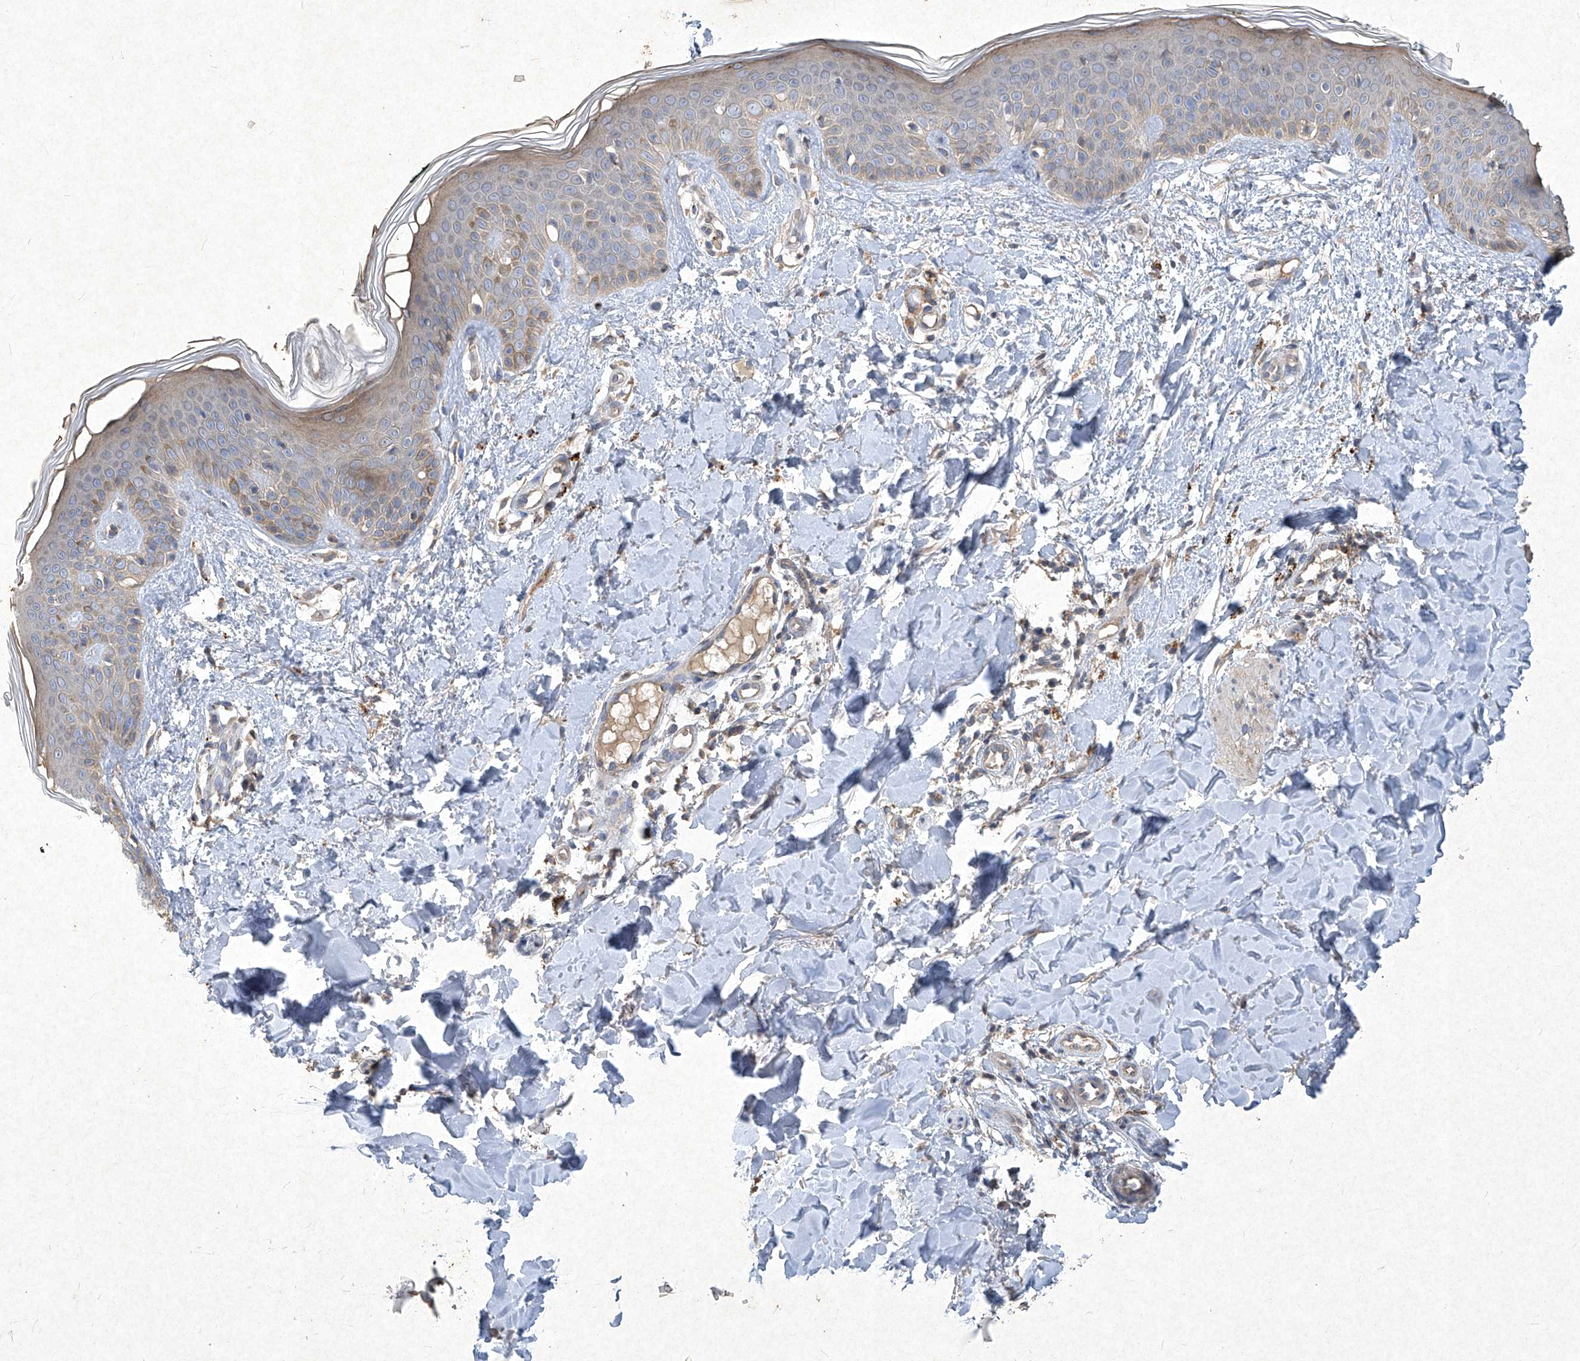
{"staining": {"intensity": "moderate", "quantity": "25%-75%", "location": "cytoplasmic/membranous"}, "tissue": "skin", "cell_type": "Fibroblasts", "image_type": "normal", "snomed": [{"axis": "morphology", "description": "Normal tissue, NOS"}, {"axis": "topography", "description": "Skin"}], "caption": "Fibroblasts exhibit medium levels of moderate cytoplasmic/membranous expression in approximately 25%-75% of cells in normal human skin. The protein is shown in brown color, while the nuclei are stained blue.", "gene": "MED16", "patient": {"sex": "male", "age": 37}}